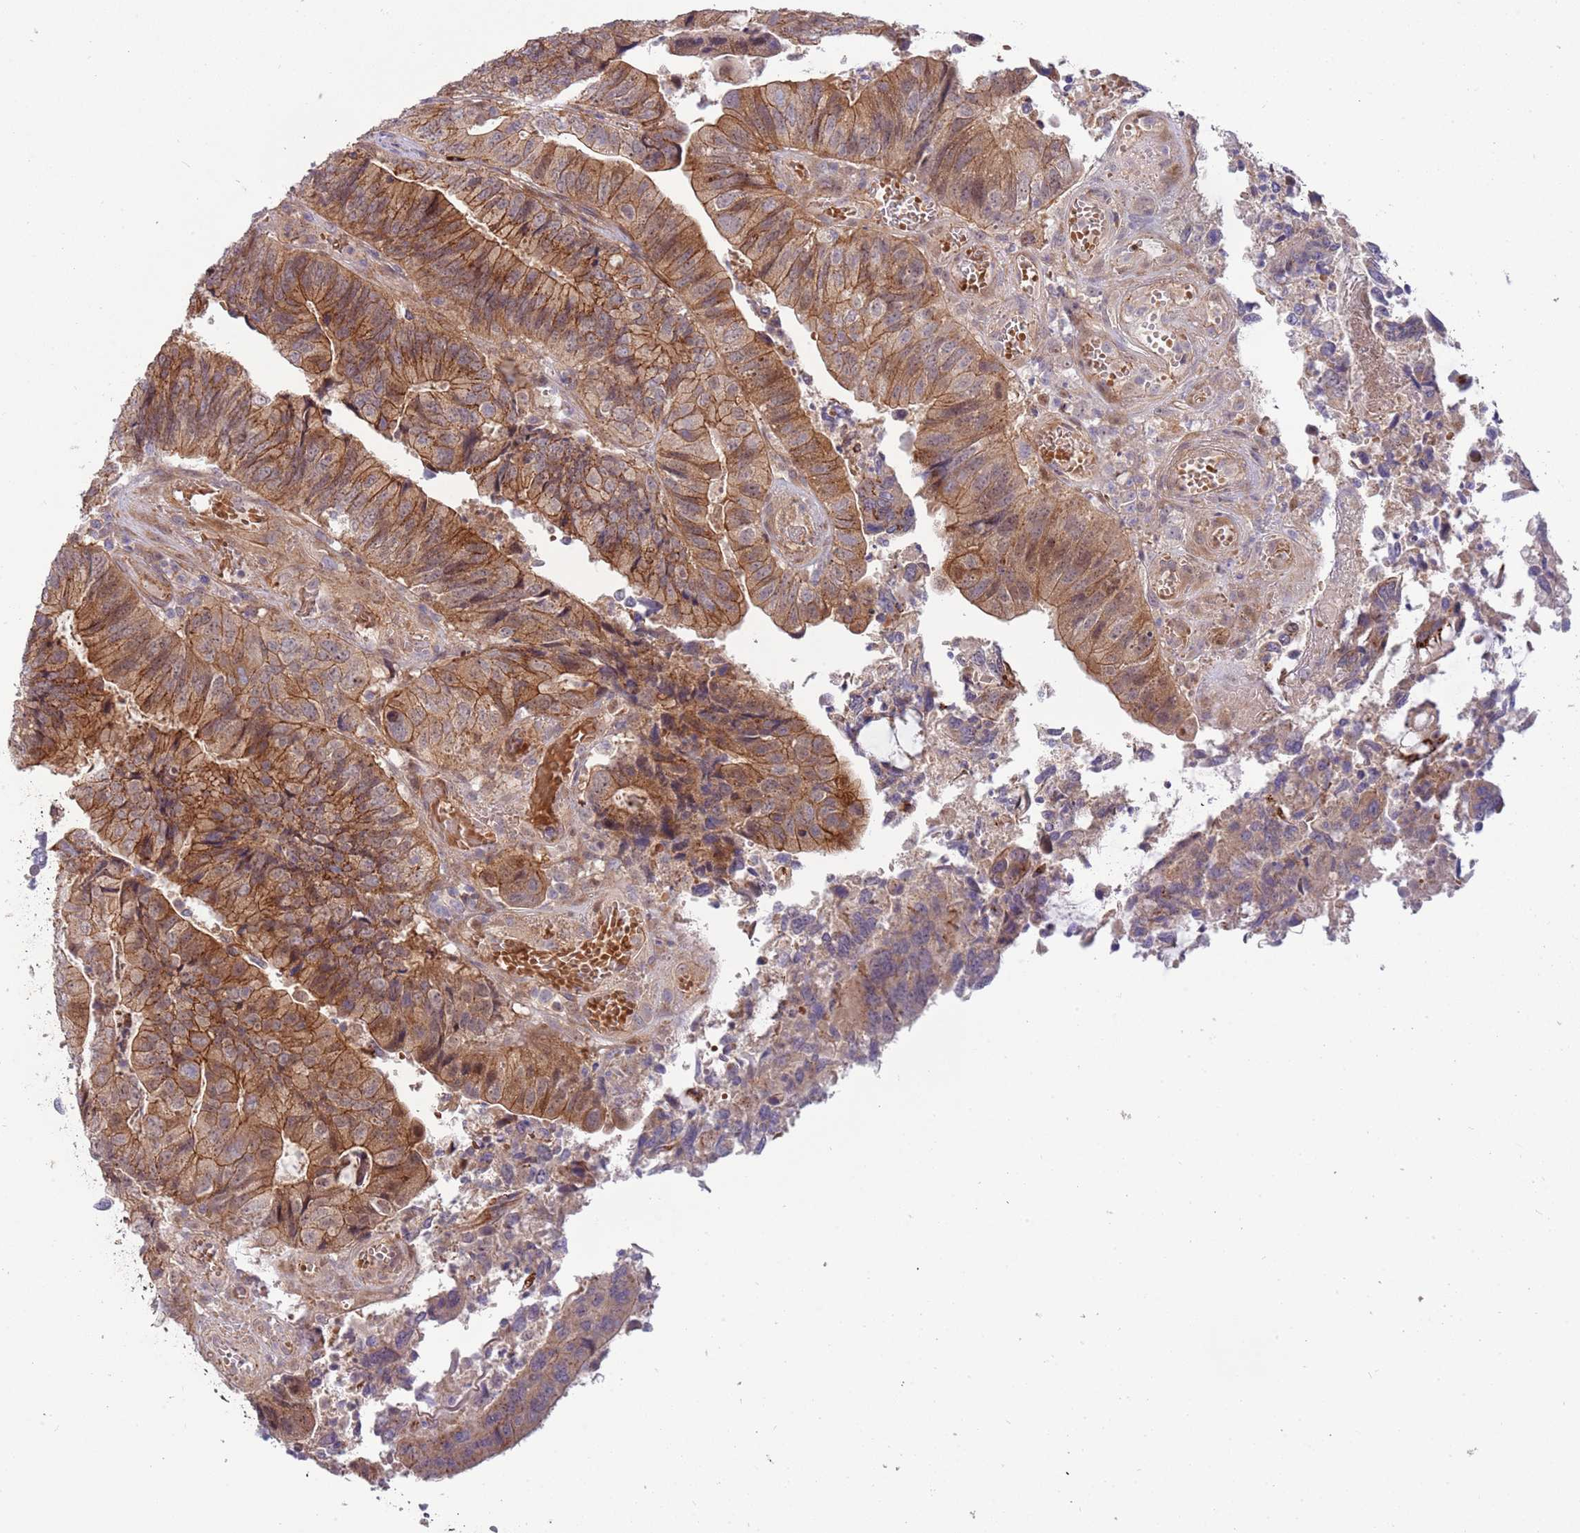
{"staining": {"intensity": "strong", "quantity": ">75%", "location": "cytoplasmic/membranous"}, "tissue": "colorectal cancer", "cell_type": "Tumor cells", "image_type": "cancer", "snomed": [{"axis": "morphology", "description": "Adenocarcinoma, NOS"}, {"axis": "topography", "description": "Colon"}], "caption": "The micrograph demonstrates immunohistochemical staining of colorectal cancer (adenocarcinoma). There is strong cytoplasmic/membranous expression is present in approximately >75% of tumor cells. Using DAB (brown) and hematoxylin (blue) stains, captured at high magnification using brightfield microscopy.", "gene": "ITGB6", "patient": {"sex": "female", "age": 67}}